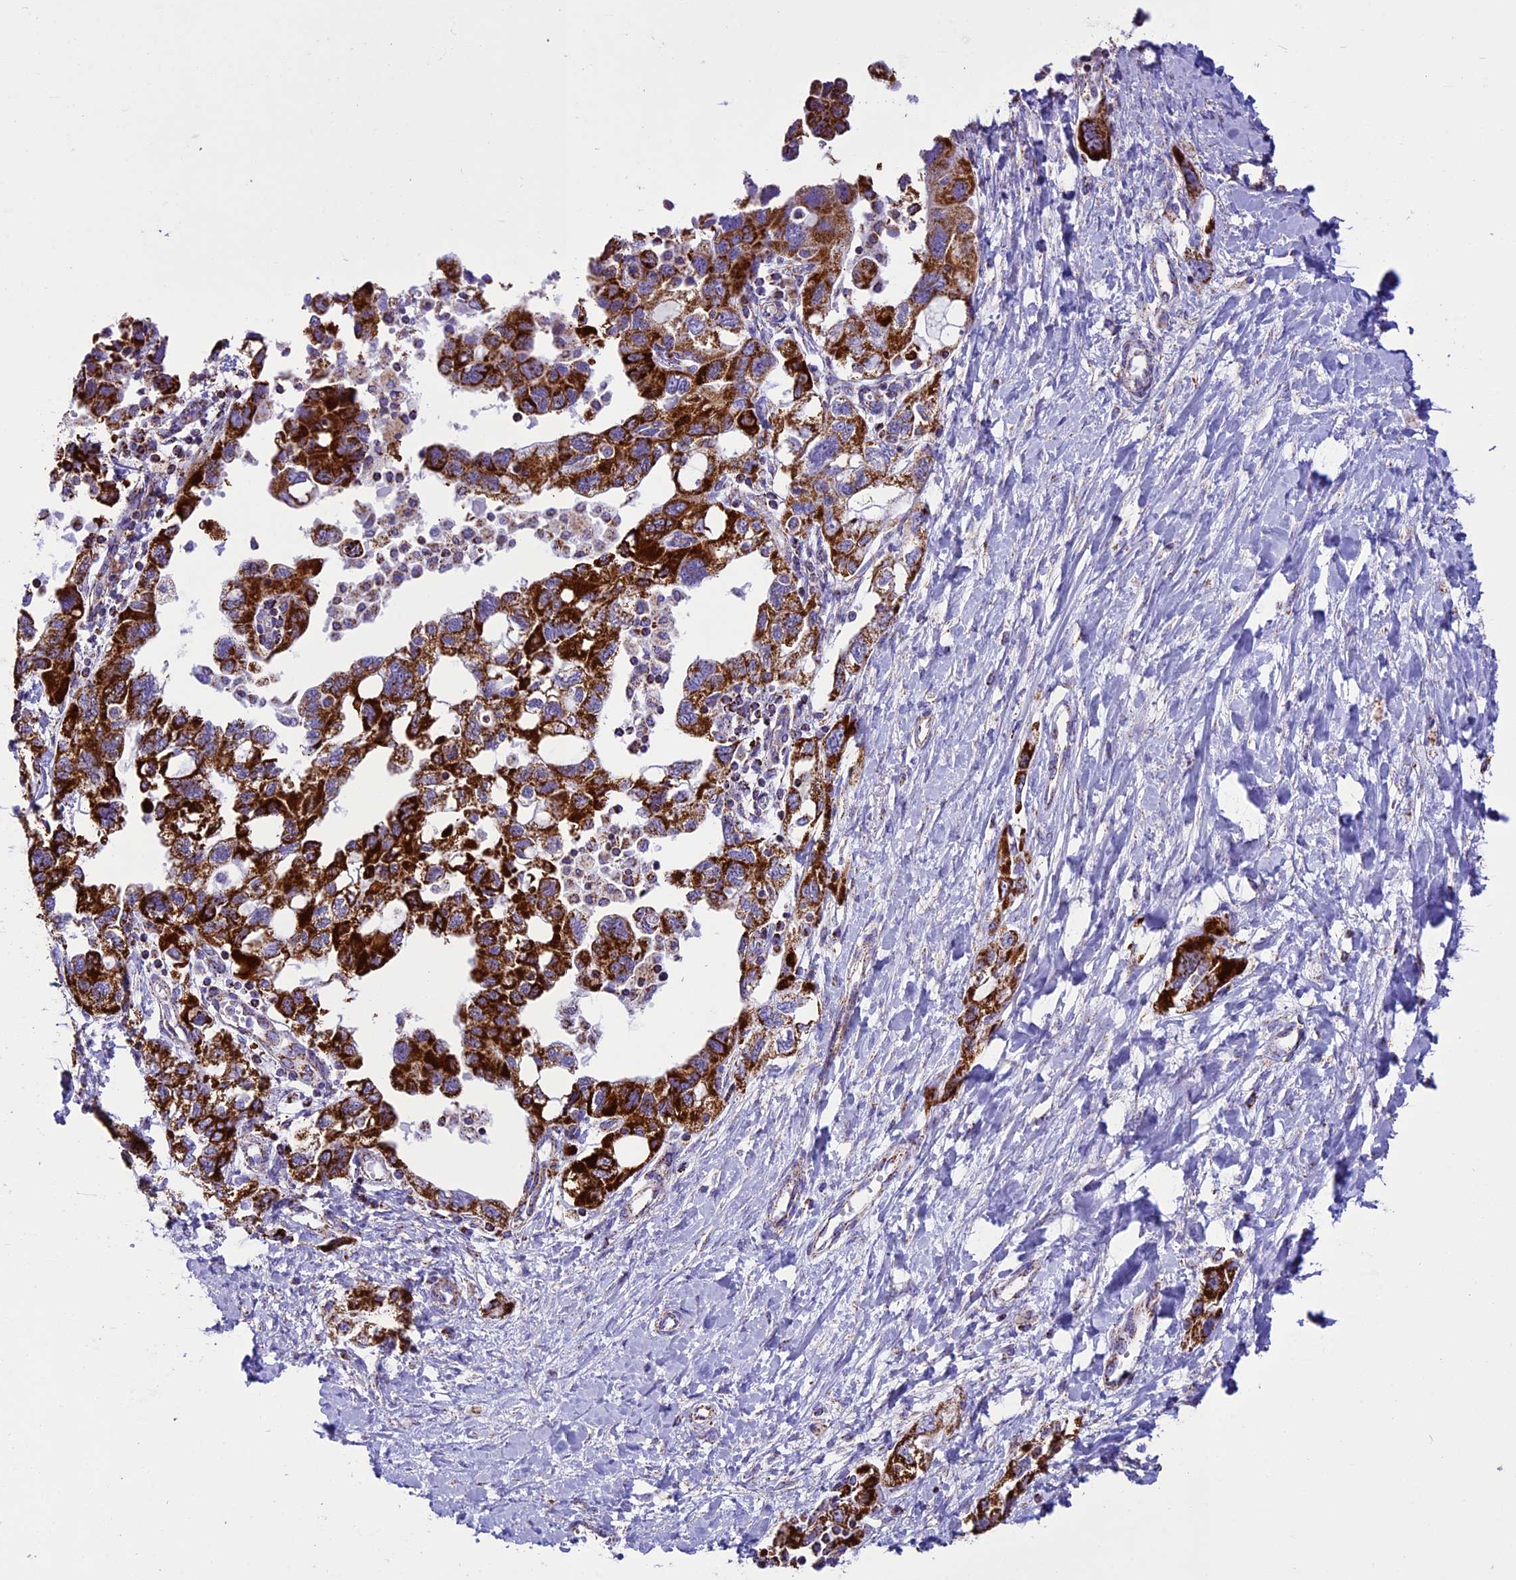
{"staining": {"intensity": "strong", "quantity": ">75%", "location": "cytoplasmic/membranous"}, "tissue": "ovarian cancer", "cell_type": "Tumor cells", "image_type": "cancer", "snomed": [{"axis": "morphology", "description": "Carcinoma, NOS"}, {"axis": "morphology", "description": "Cystadenocarcinoma, serous, NOS"}, {"axis": "topography", "description": "Ovary"}], "caption": "Protein staining demonstrates strong cytoplasmic/membranous positivity in about >75% of tumor cells in ovarian cancer (serous cystadenocarcinoma).", "gene": "ICA1L", "patient": {"sex": "female", "age": 69}}